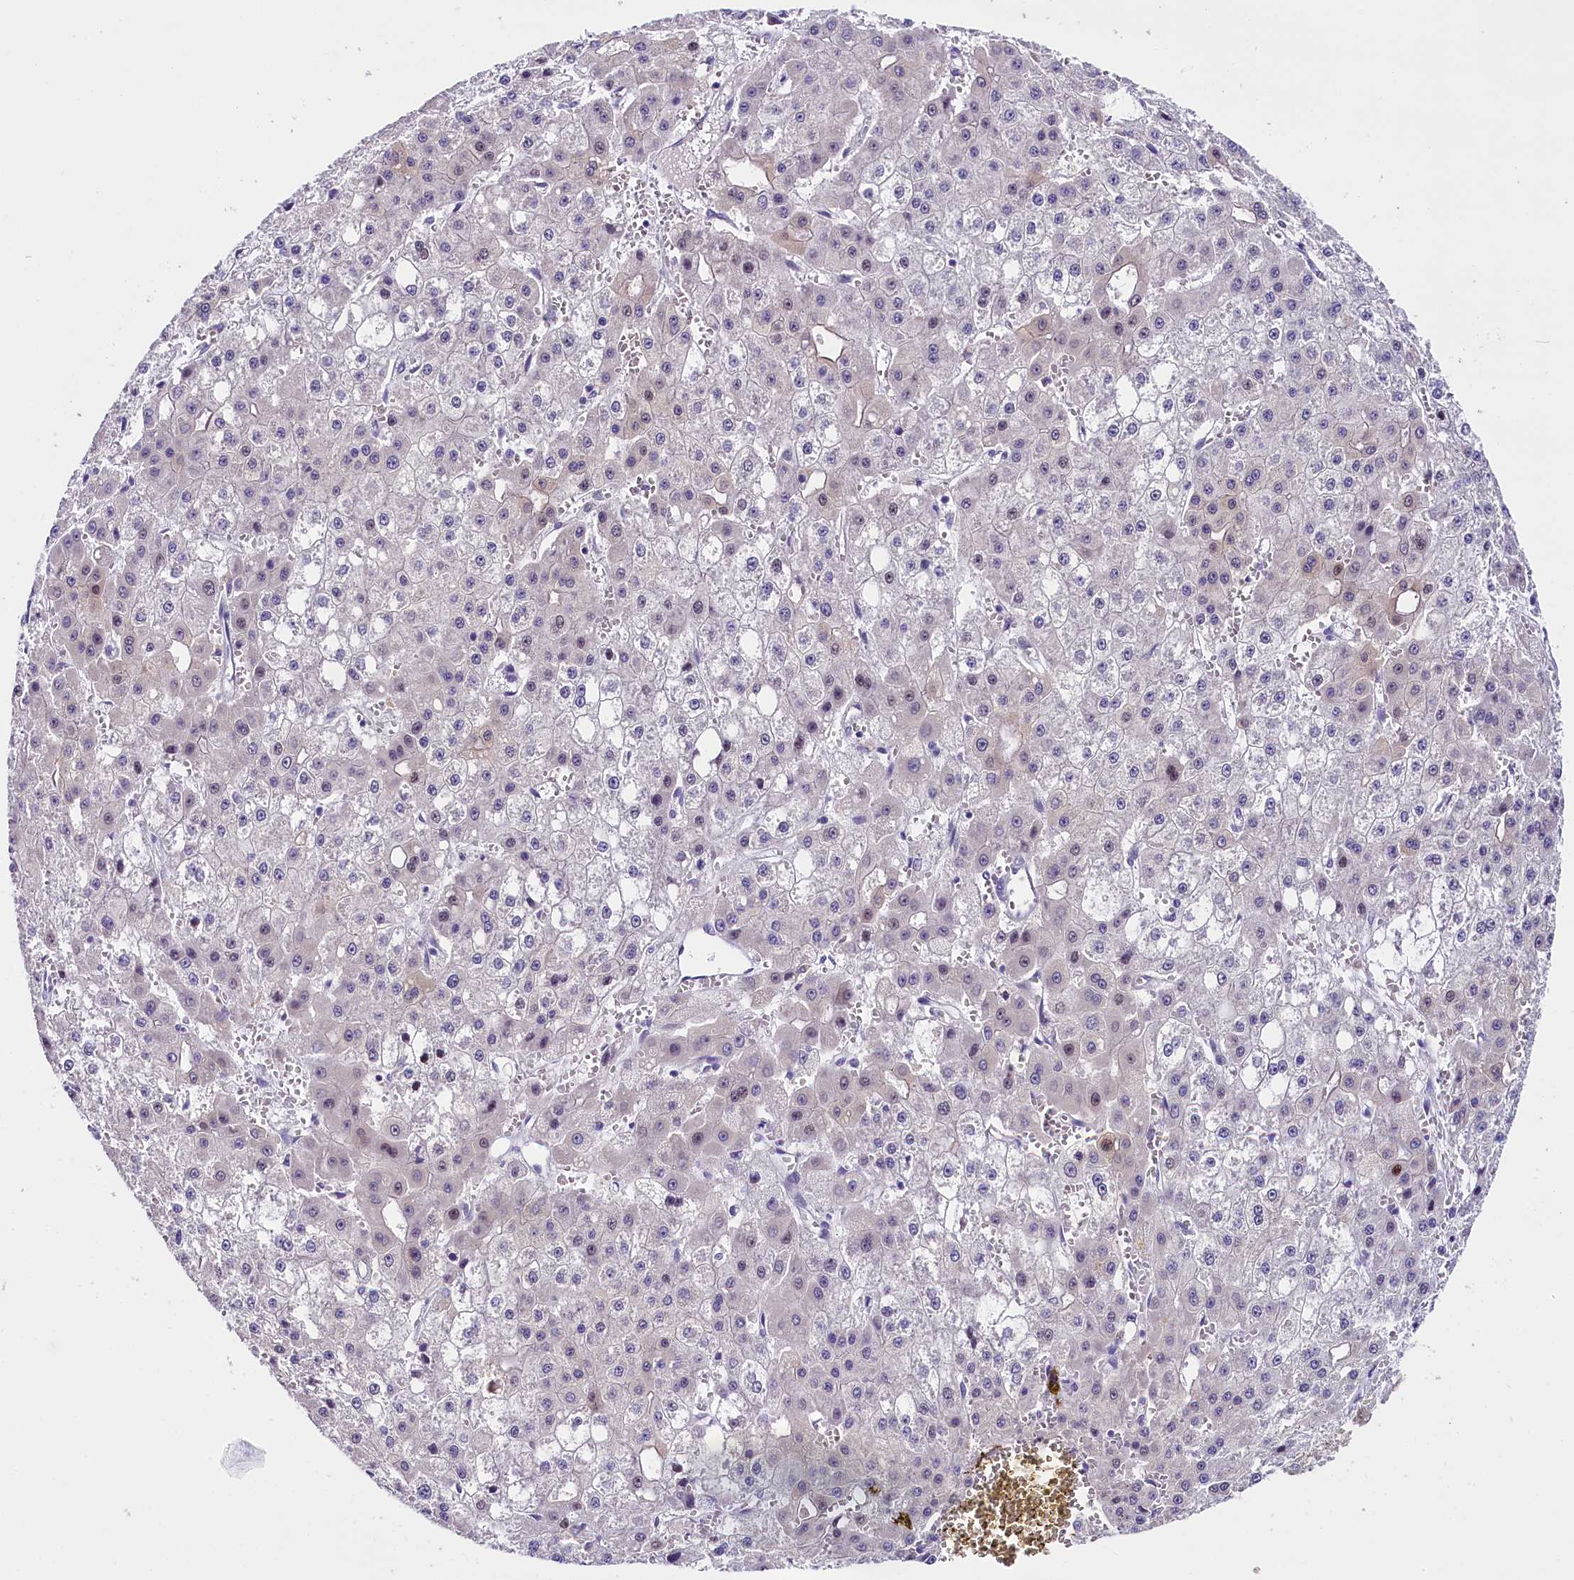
{"staining": {"intensity": "negative", "quantity": "none", "location": "none"}, "tissue": "liver cancer", "cell_type": "Tumor cells", "image_type": "cancer", "snomed": [{"axis": "morphology", "description": "Carcinoma, Hepatocellular, NOS"}, {"axis": "topography", "description": "Liver"}], "caption": "Immunohistochemistry (IHC) of human liver cancer (hepatocellular carcinoma) demonstrates no staining in tumor cells. (IHC, brightfield microscopy, high magnification).", "gene": "OSGEP", "patient": {"sex": "male", "age": 47}}